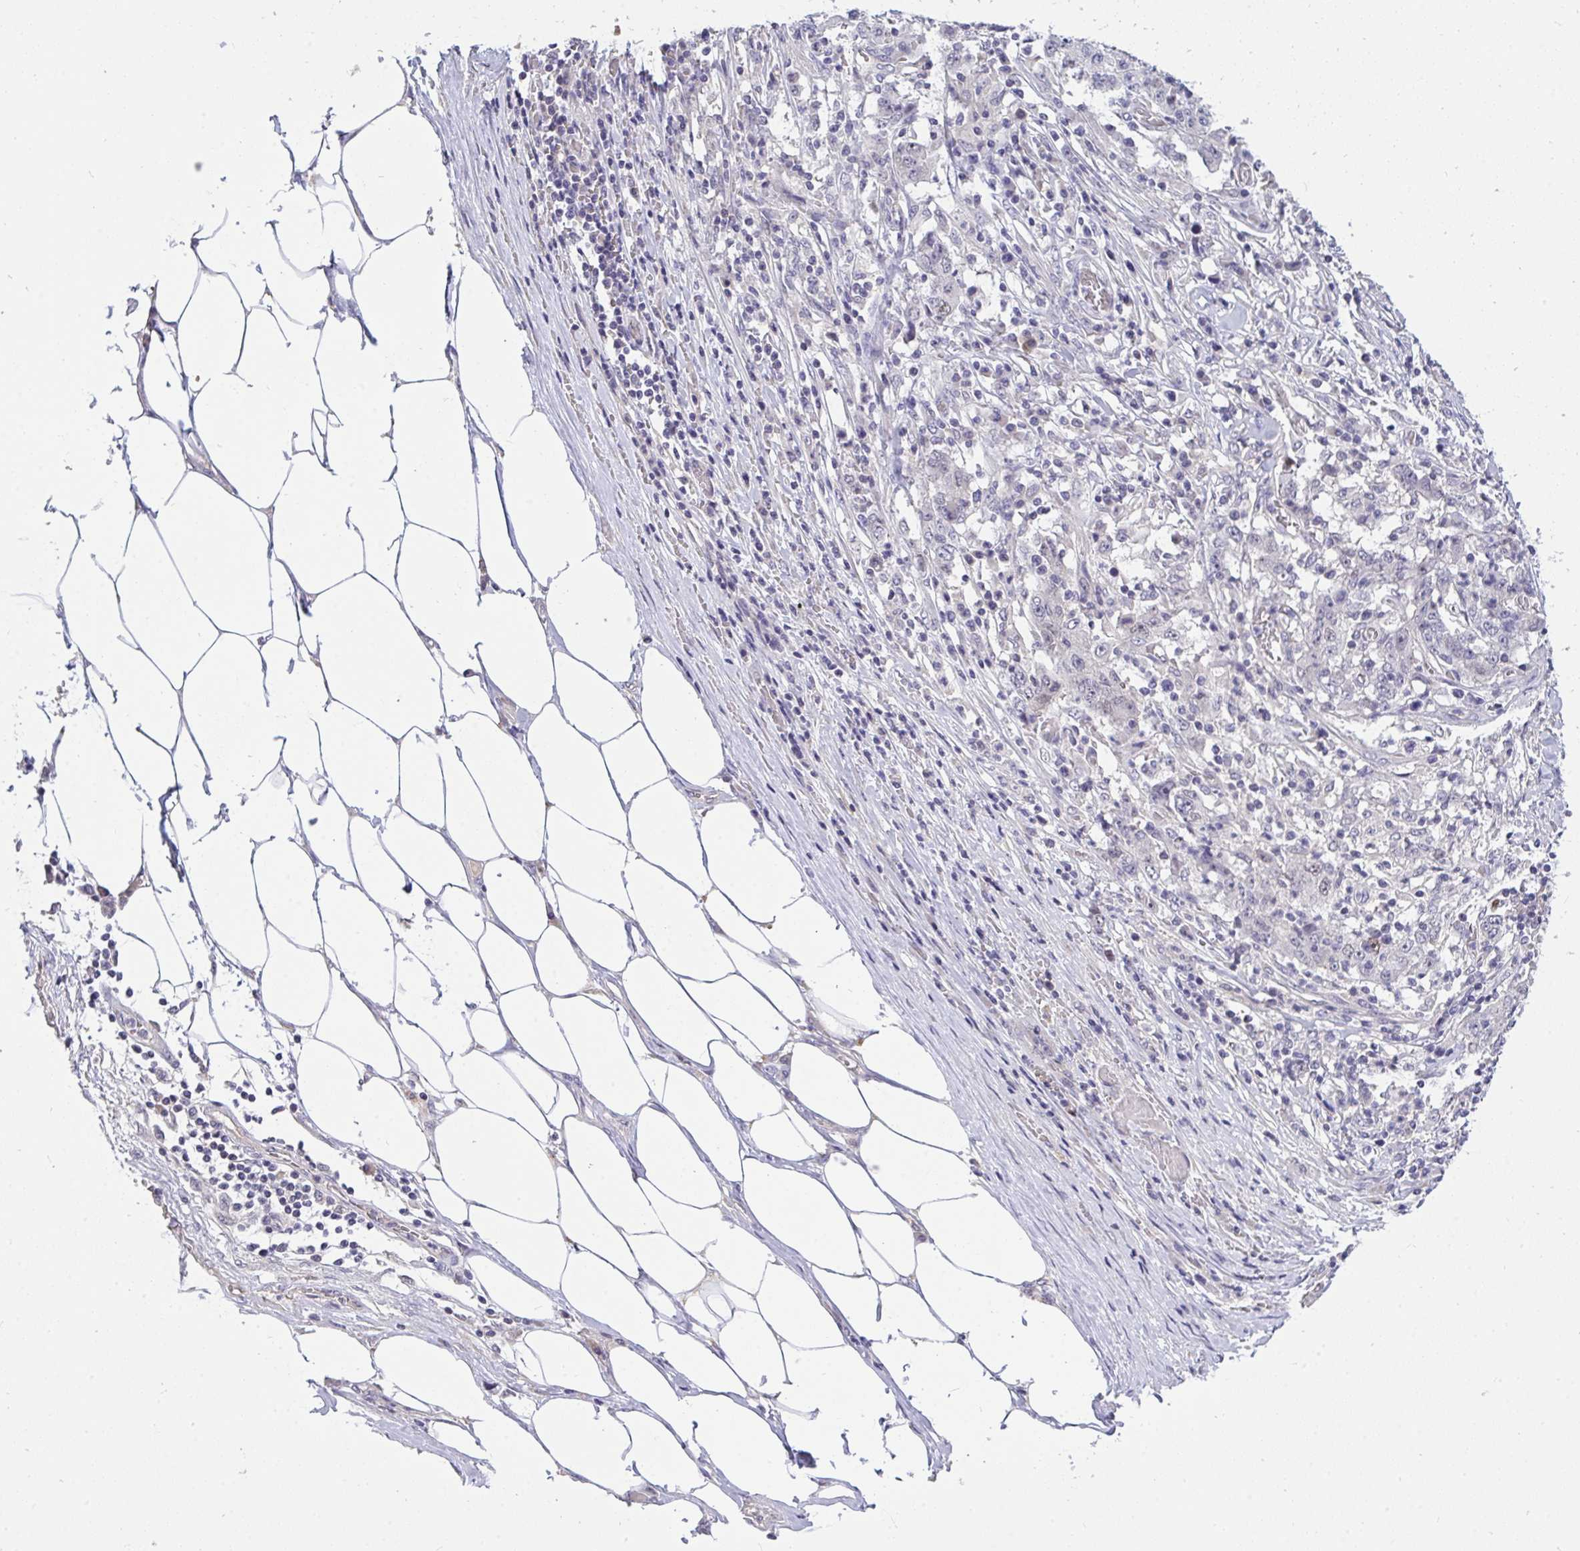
{"staining": {"intensity": "negative", "quantity": "none", "location": "none"}, "tissue": "stomach cancer", "cell_type": "Tumor cells", "image_type": "cancer", "snomed": [{"axis": "morphology", "description": "Adenocarcinoma, NOS"}, {"axis": "topography", "description": "Stomach"}], "caption": "A micrograph of human adenocarcinoma (stomach) is negative for staining in tumor cells.", "gene": "C19orf54", "patient": {"sex": "male", "age": 59}}